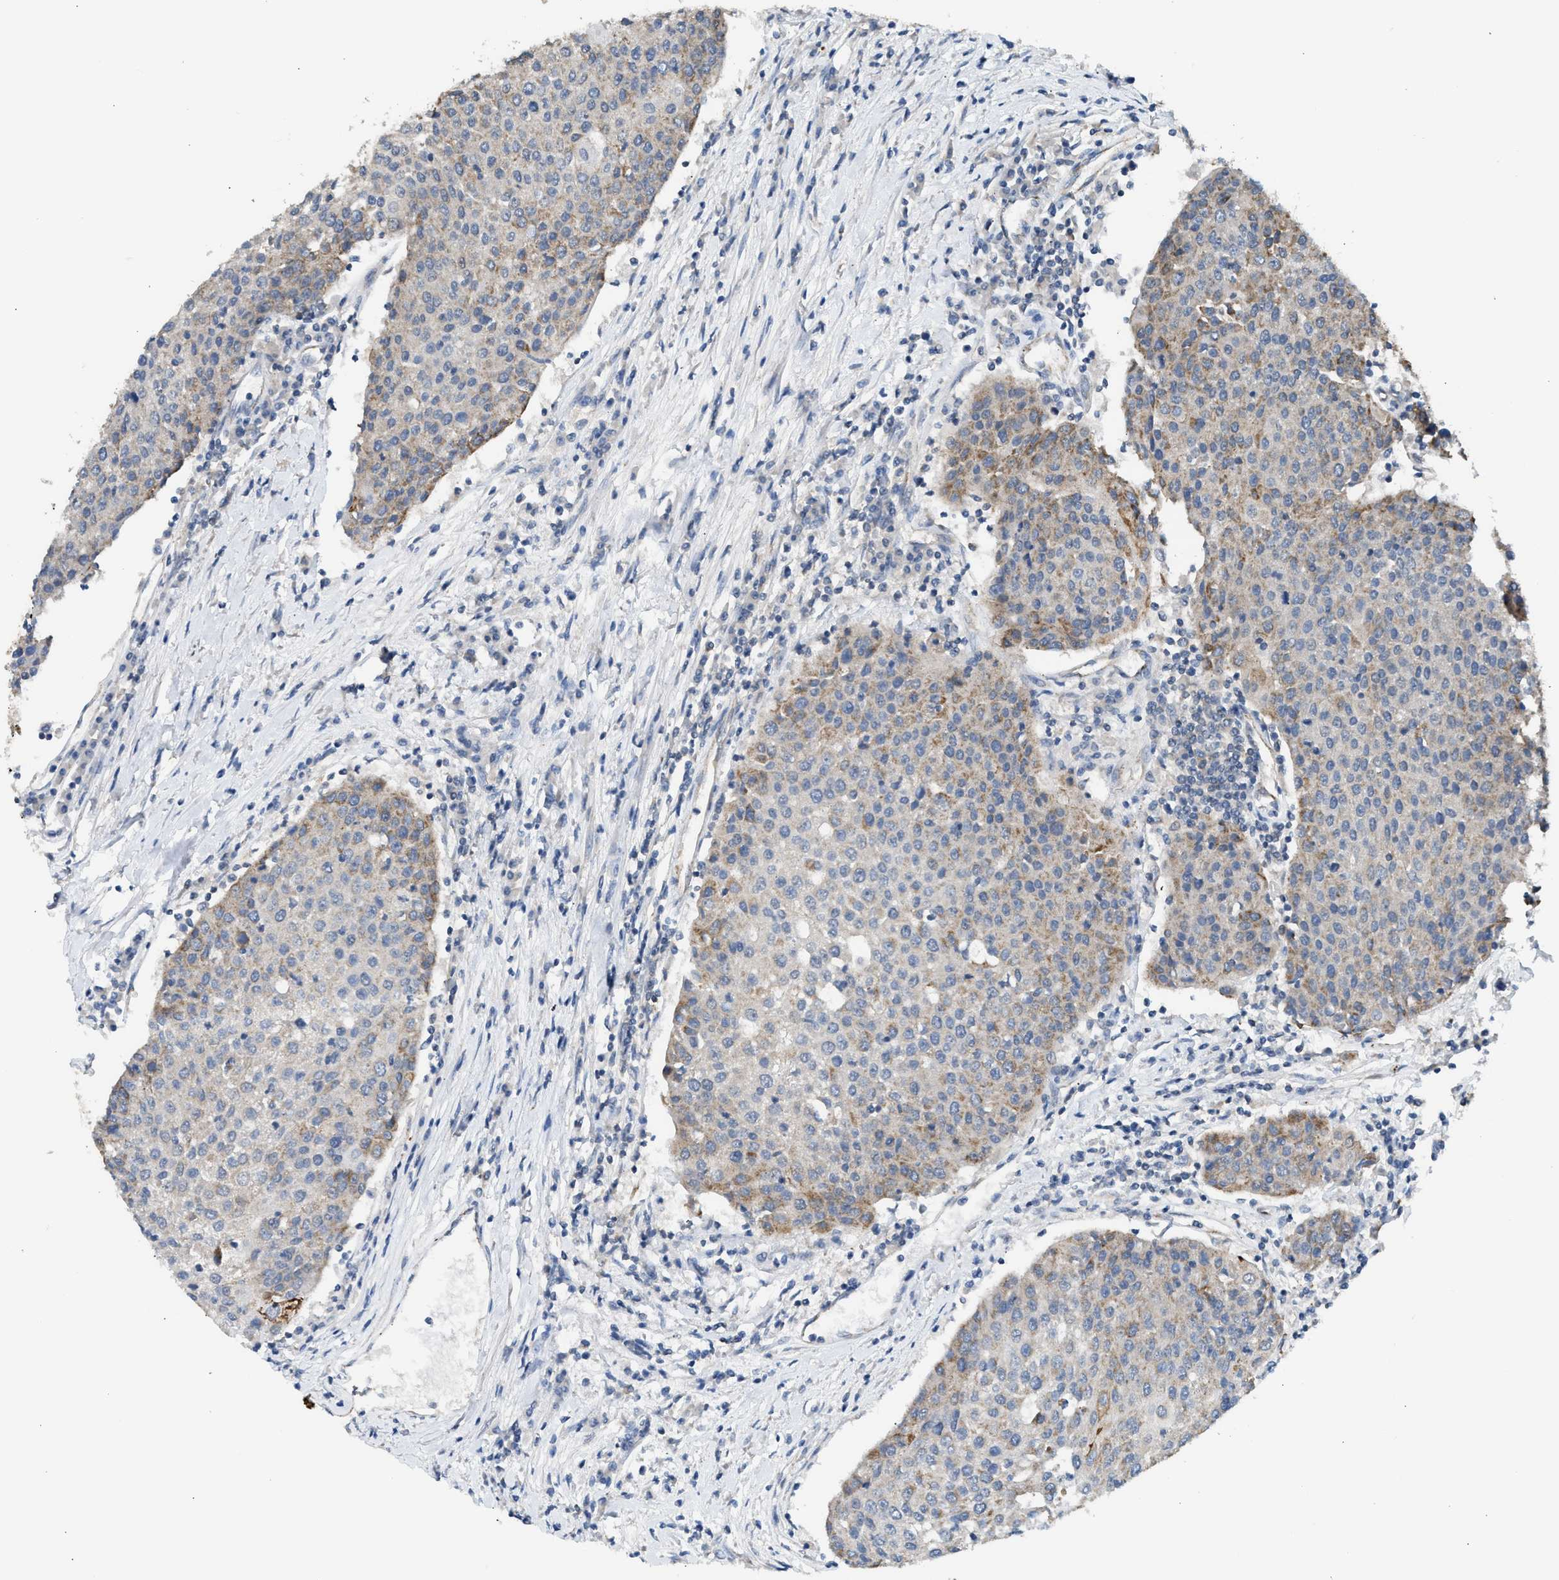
{"staining": {"intensity": "weak", "quantity": "25%-75%", "location": "cytoplasmic/membranous"}, "tissue": "urothelial cancer", "cell_type": "Tumor cells", "image_type": "cancer", "snomed": [{"axis": "morphology", "description": "Urothelial carcinoma, High grade"}, {"axis": "topography", "description": "Urinary bladder"}], "caption": "Brown immunohistochemical staining in high-grade urothelial carcinoma demonstrates weak cytoplasmic/membranous expression in approximately 25%-75% of tumor cells. The staining is performed using DAB brown chromogen to label protein expression. The nuclei are counter-stained blue using hematoxylin.", "gene": "GOT2", "patient": {"sex": "female", "age": 85}}